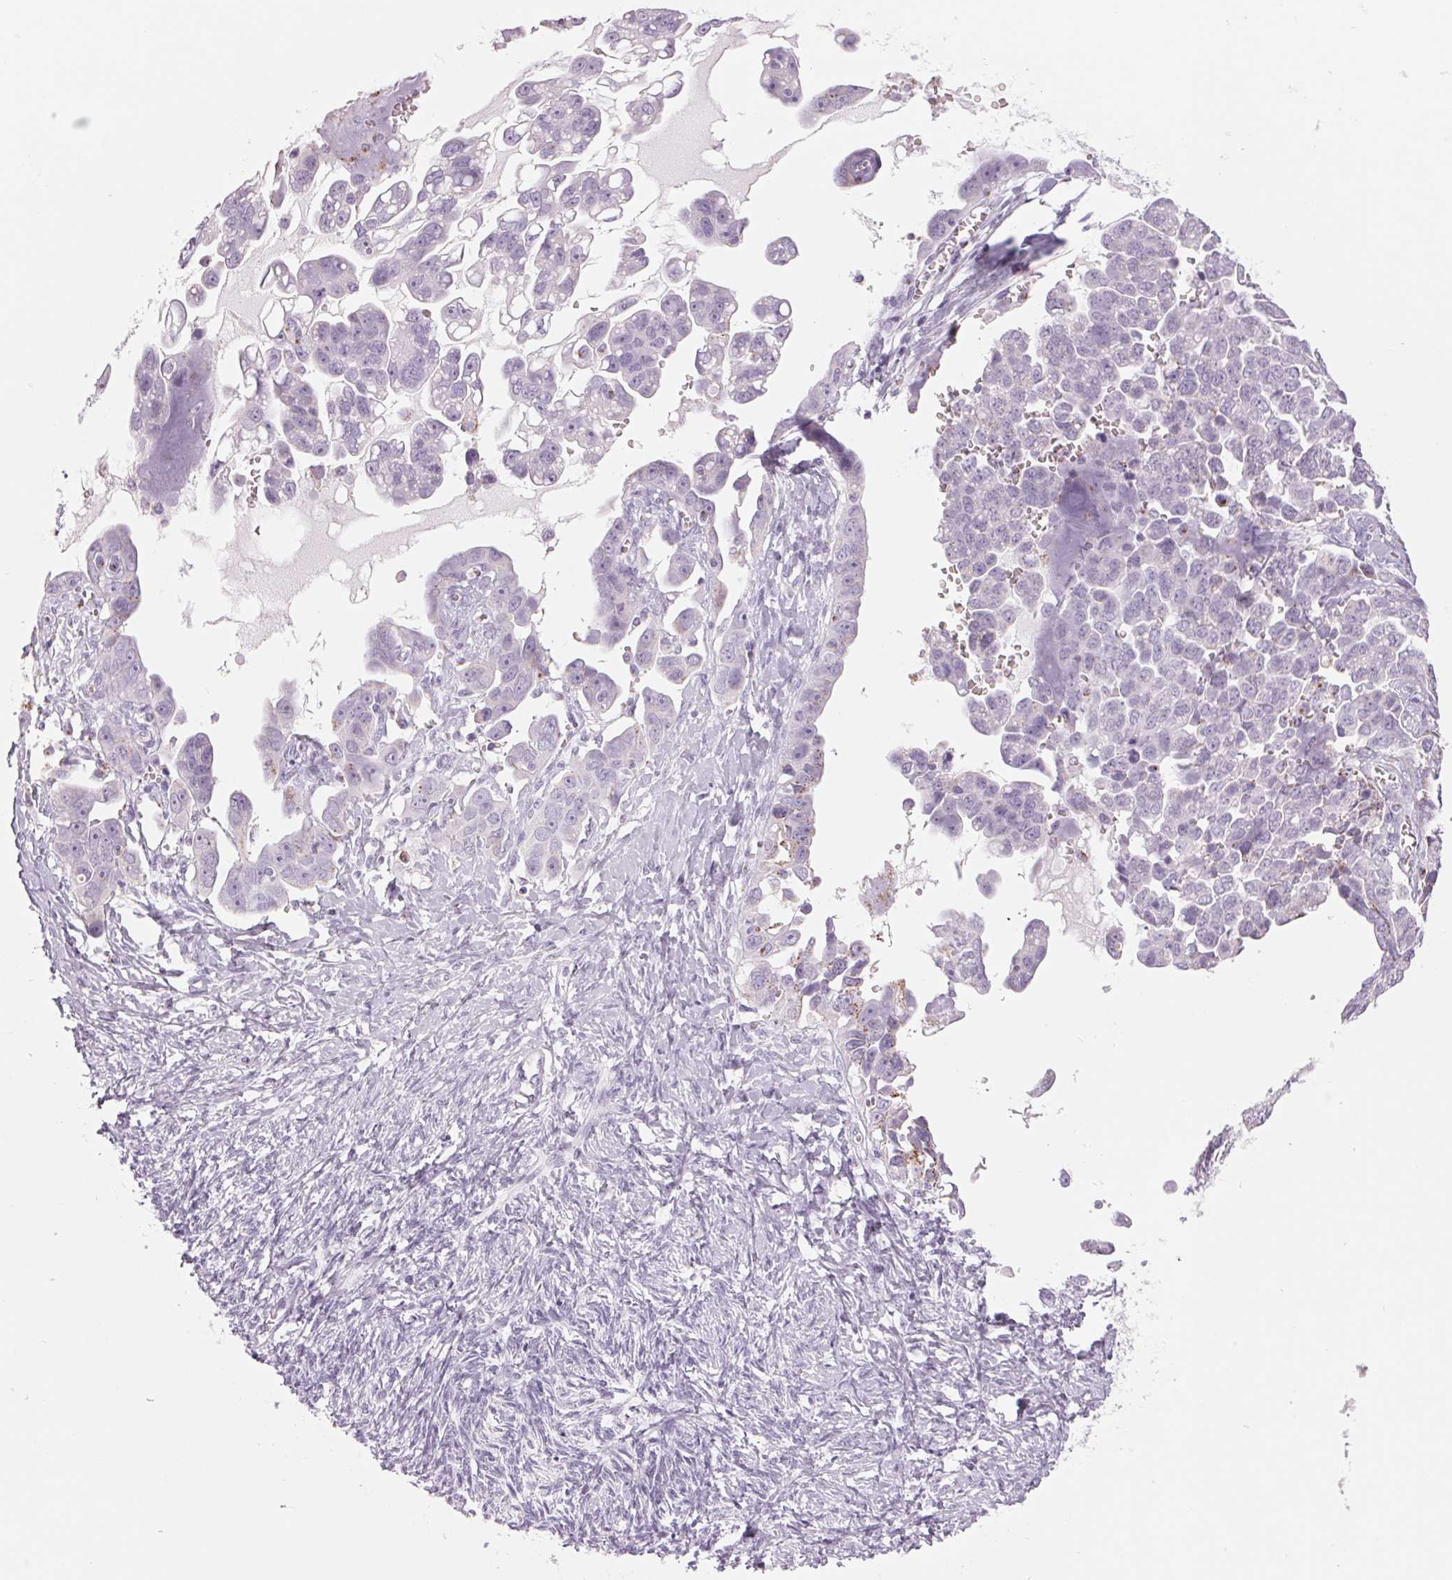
{"staining": {"intensity": "negative", "quantity": "none", "location": "none"}, "tissue": "ovarian cancer", "cell_type": "Tumor cells", "image_type": "cancer", "snomed": [{"axis": "morphology", "description": "Cystadenocarcinoma, serous, NOS"}, {"axis": "topography", "description": "Ovary"}], "caption": "The IHC micrograph has no significant expression in tumor cells of ovarian cancer tissue.", "gene": "GALNT7", "patient": {"sex": "female", "age": 59}}